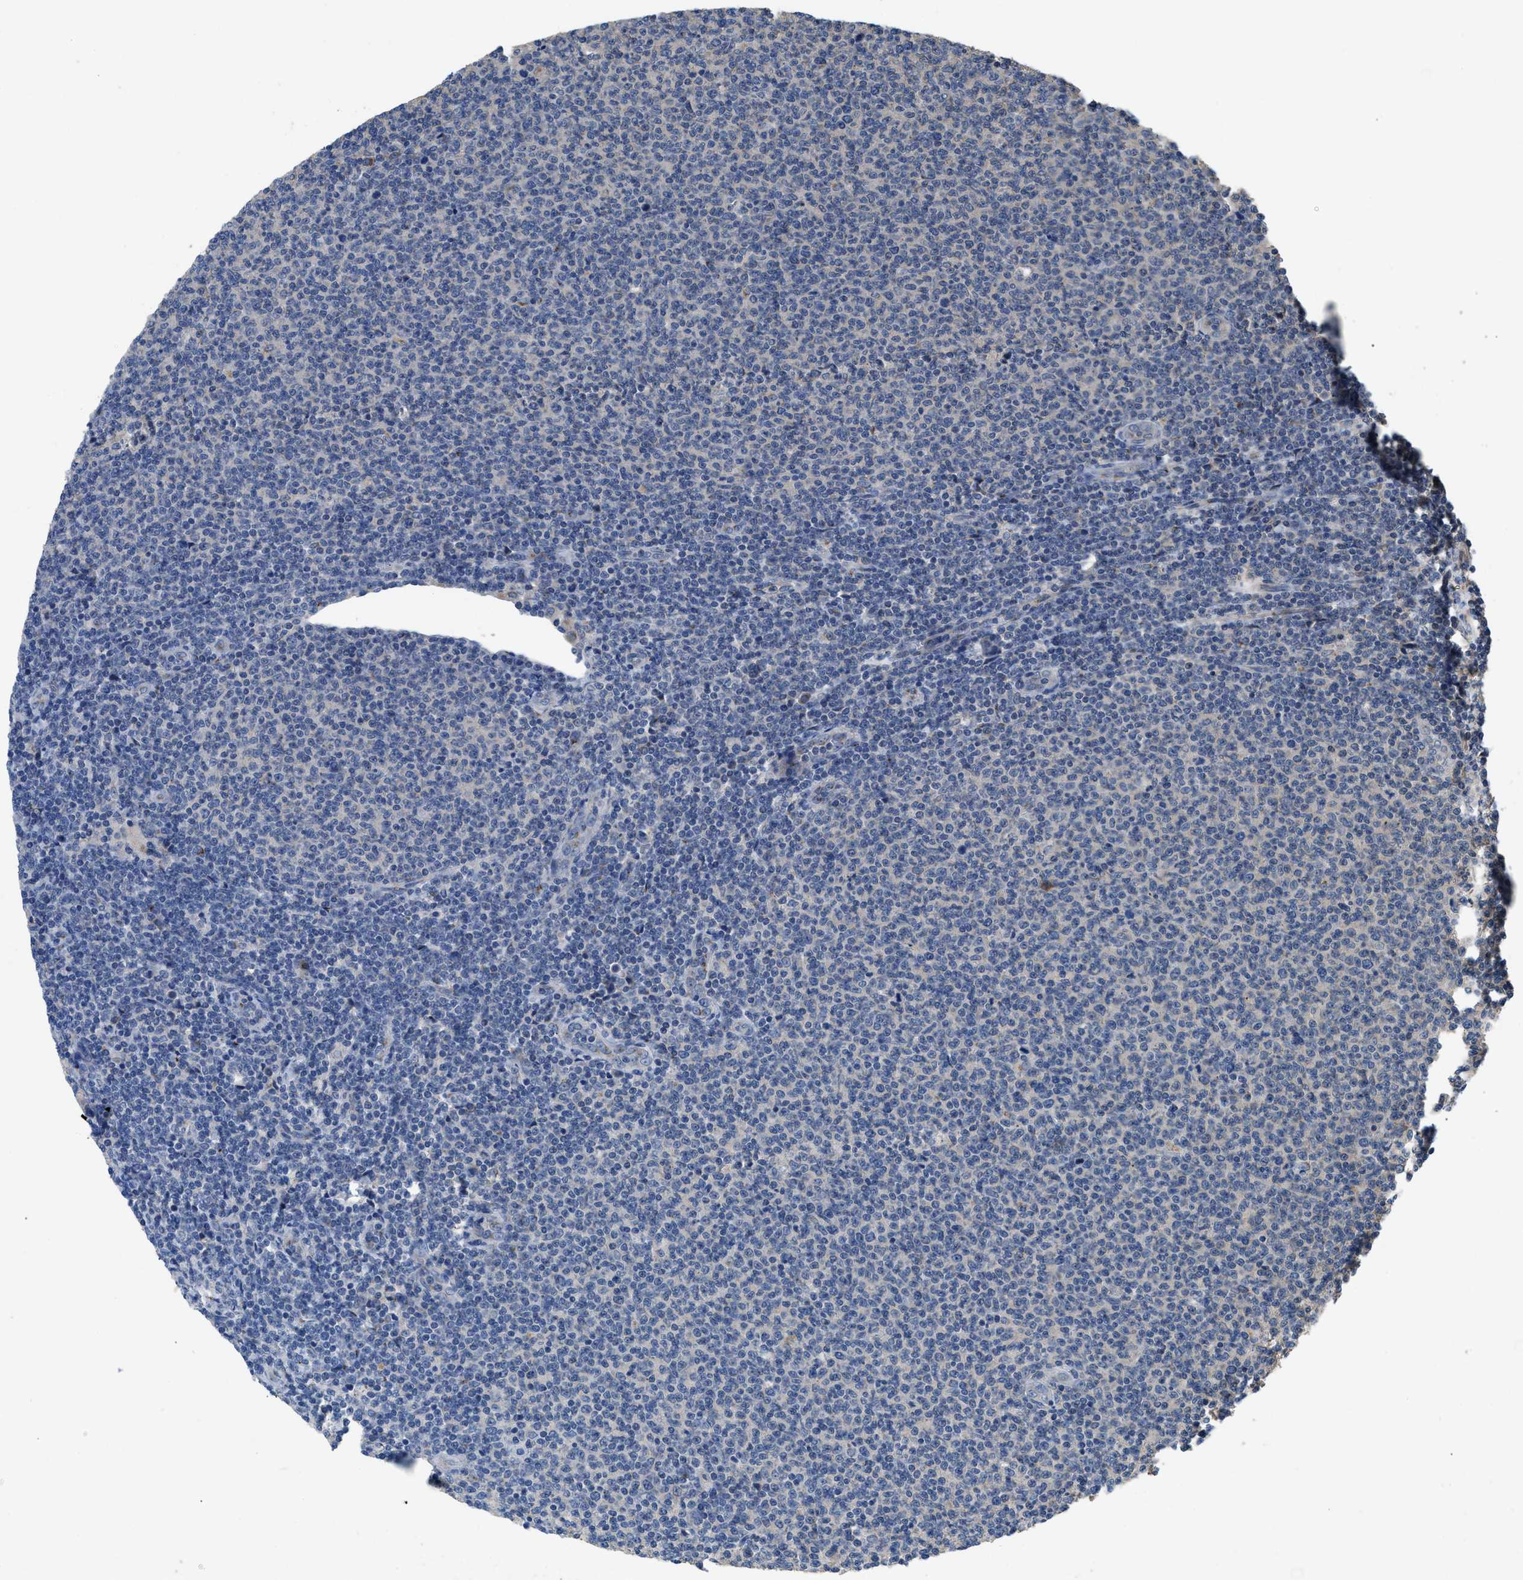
{"staining": {"intensity": "negative", "quantity": "none", "location": "none"}, "tissue": "lymphoma", "cell_type": "Tumor cells", "image_type": "cancer", "snomed": [{"axis": "morphology", "description": "Malignant lymphoma, non-Hodgkin's type, Low grade"}, {"axis": "topography", "description": "Lymph node"}], "caption": "This micrograph is of low-grade malignant lymphoma, non-Hodgkin's type stained with immunohistochemistry (IHC) to label a protein in brown with the nuclei are counter-stained blue. There is no positivity in tumor cells. The staining is performed using DAB (3,3'-diaminobenzidine) brown chromogen with nuclei counter-stained in using hematoxylin.", "gene": "SIK2", "patient": {"sex": "male", "age": 66}}